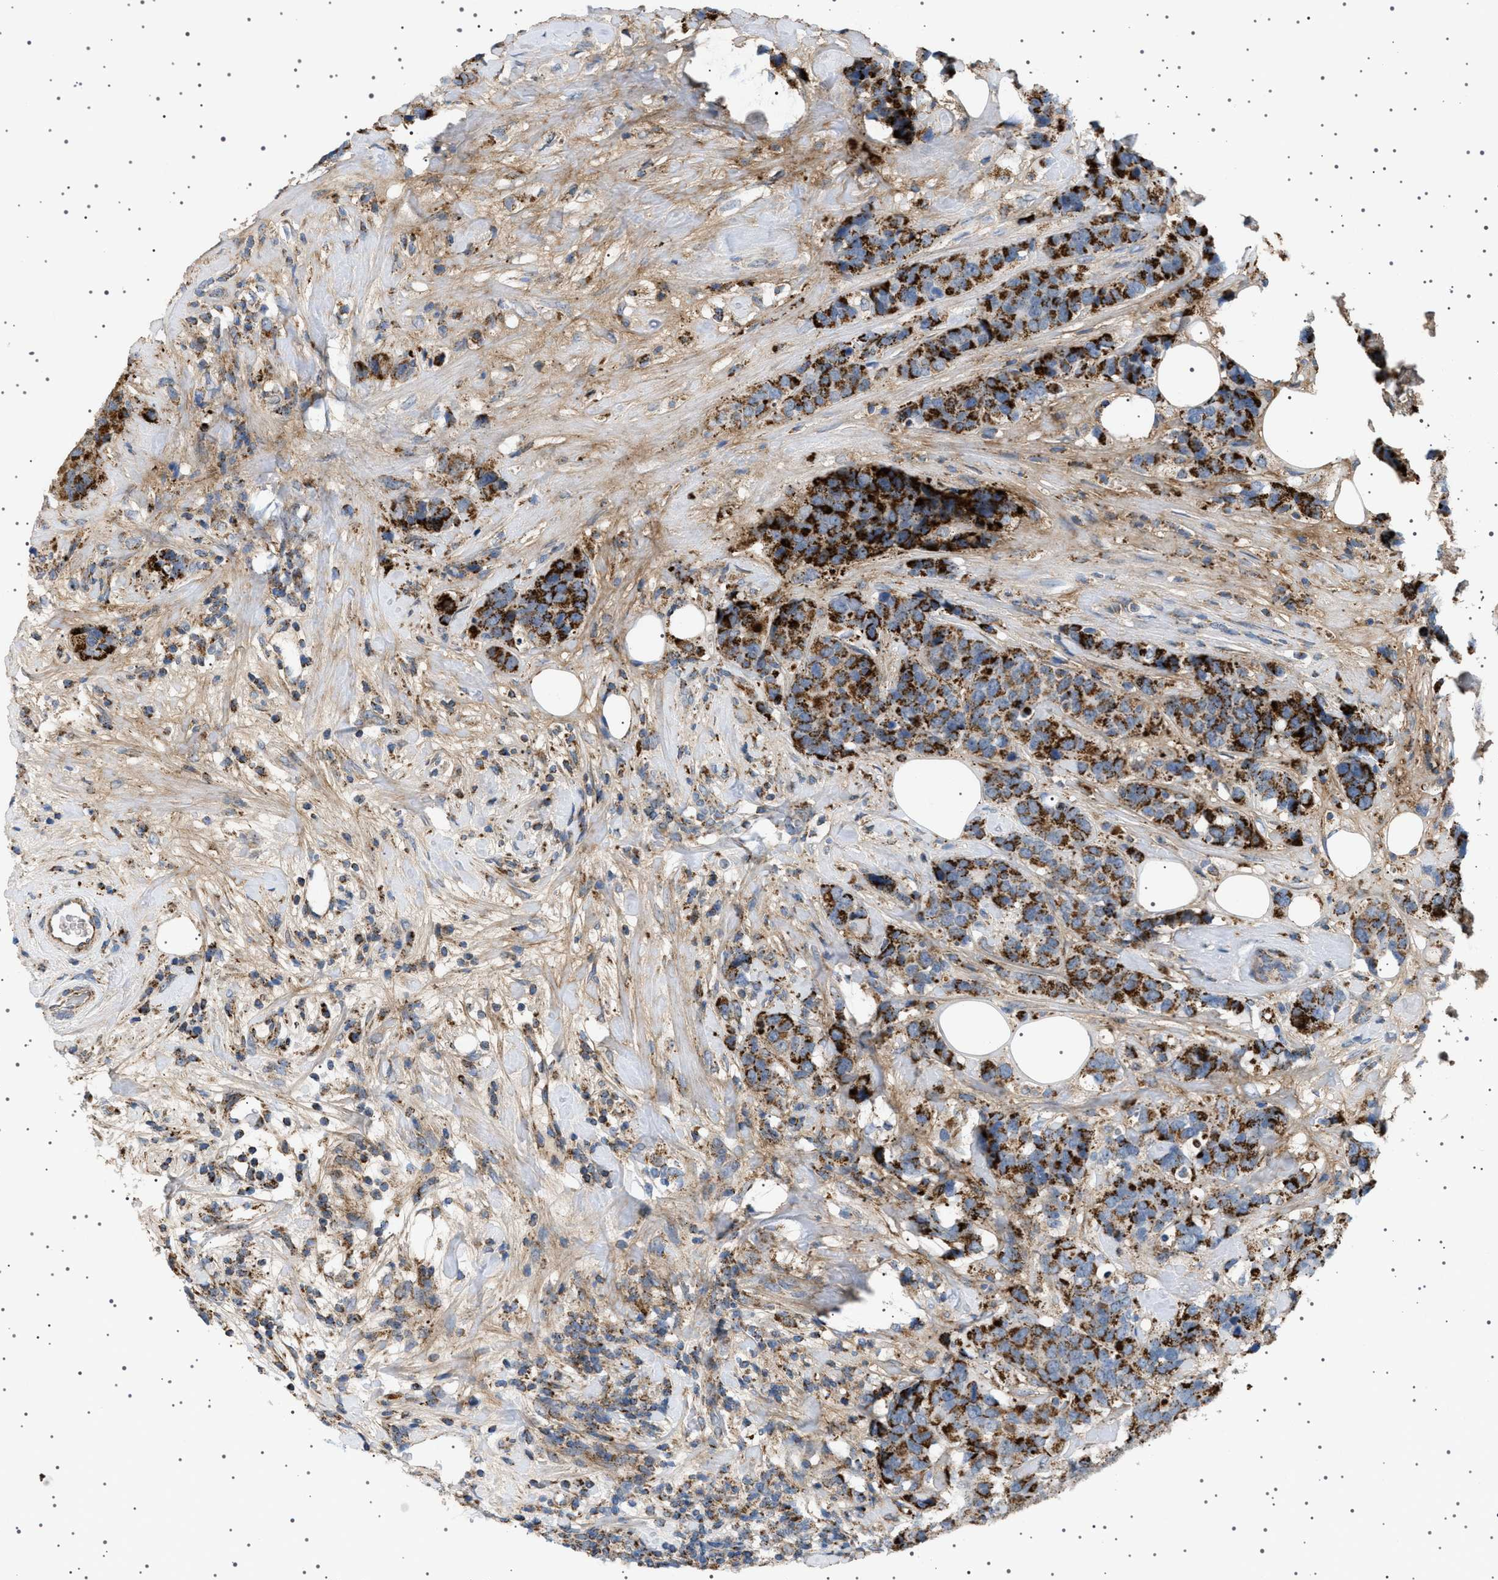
{"staining": {"intensity": "strong", "quantity": ">75%", "location": "cytoplasmic/membranous"}, "tissue": "breast cancer", "cell_type": "Tumor cells", "image_type": "cancer", "snomed": [{"axis": "morphology", "description": "Lobular carcinoma"}, {"axis": "topography", "description": "Breast"}], "caption": "Immunohistochemical staining of human lobular carcinoma (breast) displays strong cytoplasmic/membranous protein positivity in approximately >75% of tumor cells. (Brightfield microscopy of DAB IHC at high magnification).", "gene": "UBXN8", "patient": {"sex": "female", "age": 59}}